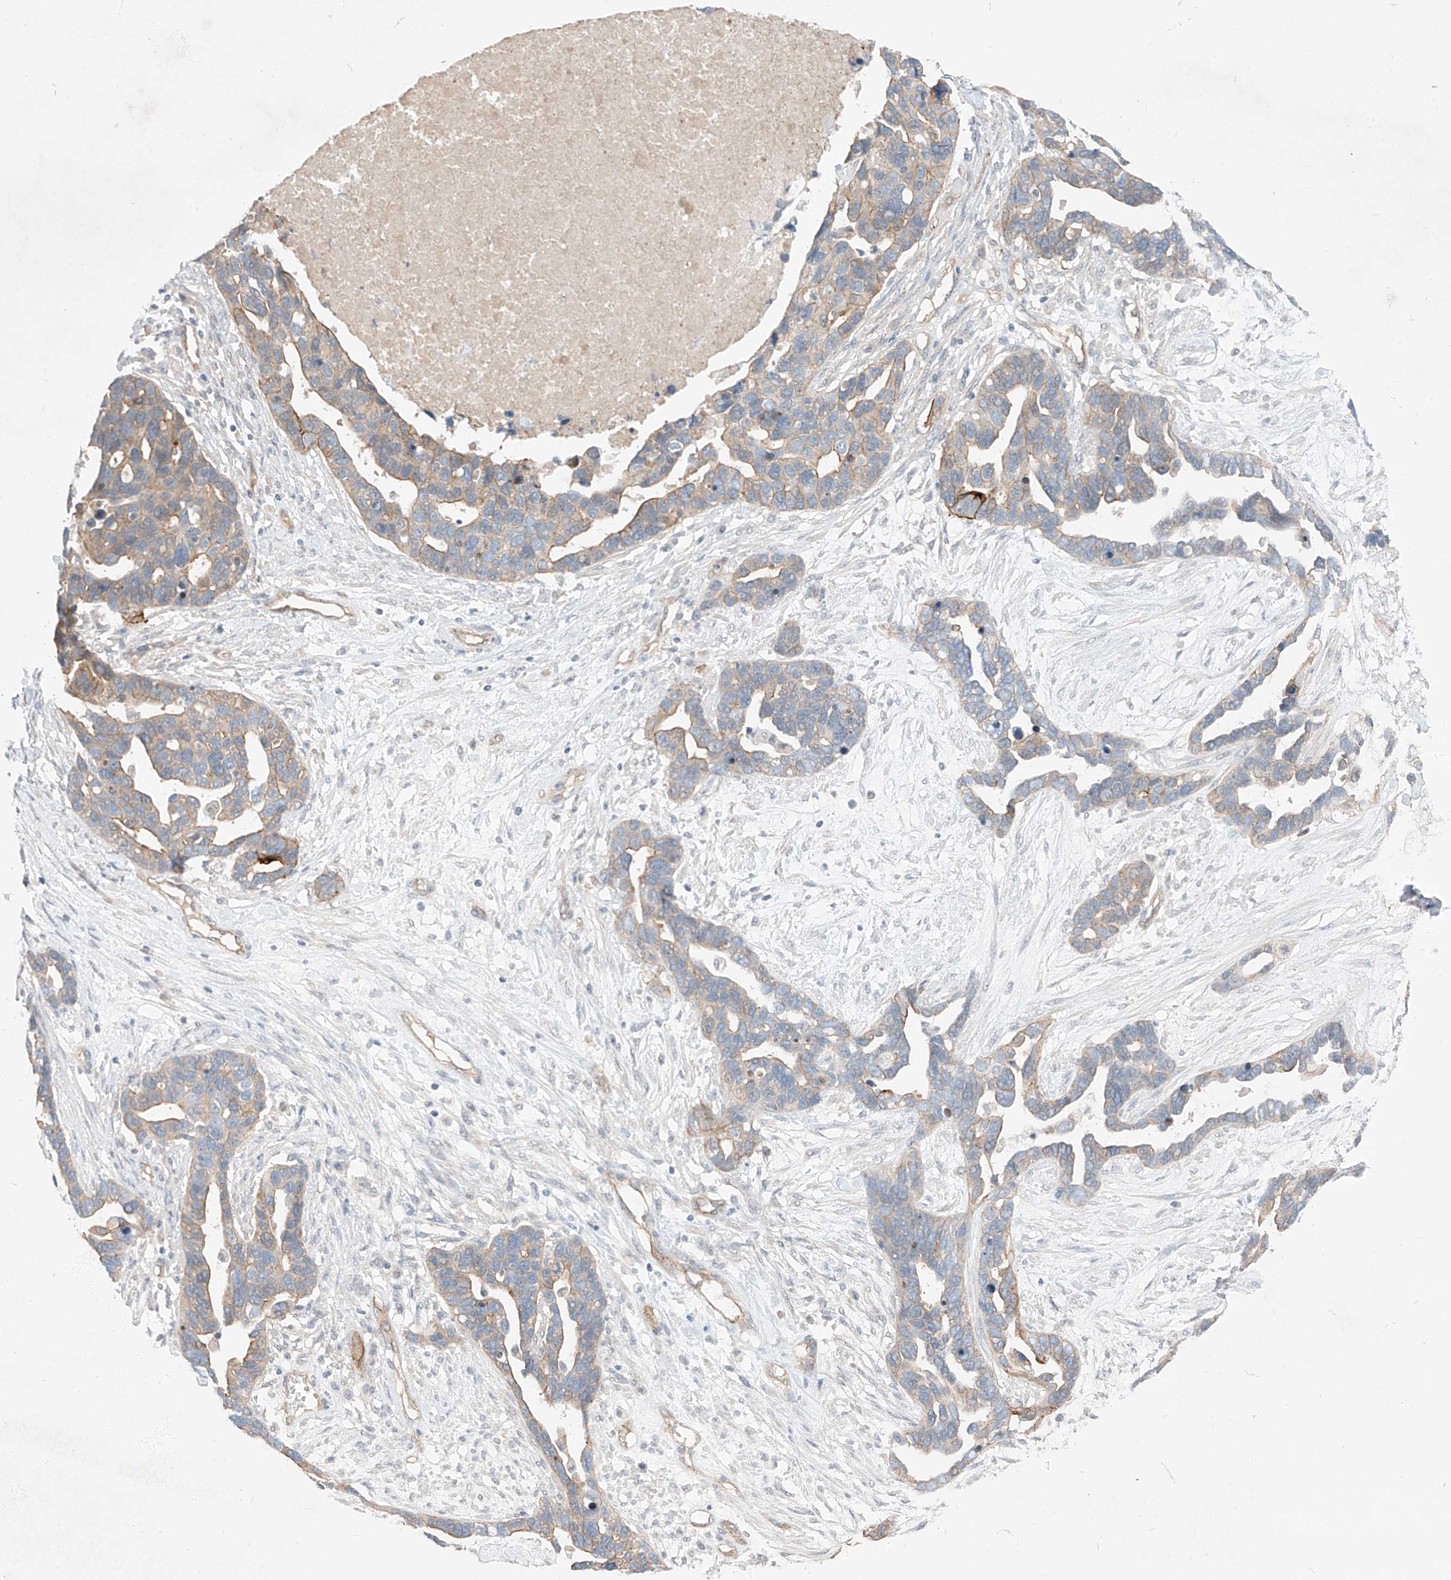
{"staining": {"intensity": "moderate", "quantity": "<25%", "location": "cytoplasmic/membranous"}, "tissue": "ovarian cancer", "cell_type": "Tumor cells", "image_type": "cancer", "snomed": [{"axis": "morphology", "description": "Cystadenocarcinoma, serous, NOS"}, {"axis": "topography", "description": "Ovary"}], "caption": "A brown stain highlights moderate cytoplasmic/membranous positivity of a protein in human serous cystadenocarcinoma (ovarian) tumor cells.", "gene": "EPHX4", "patient": {"sex": "female", "age": 54}}